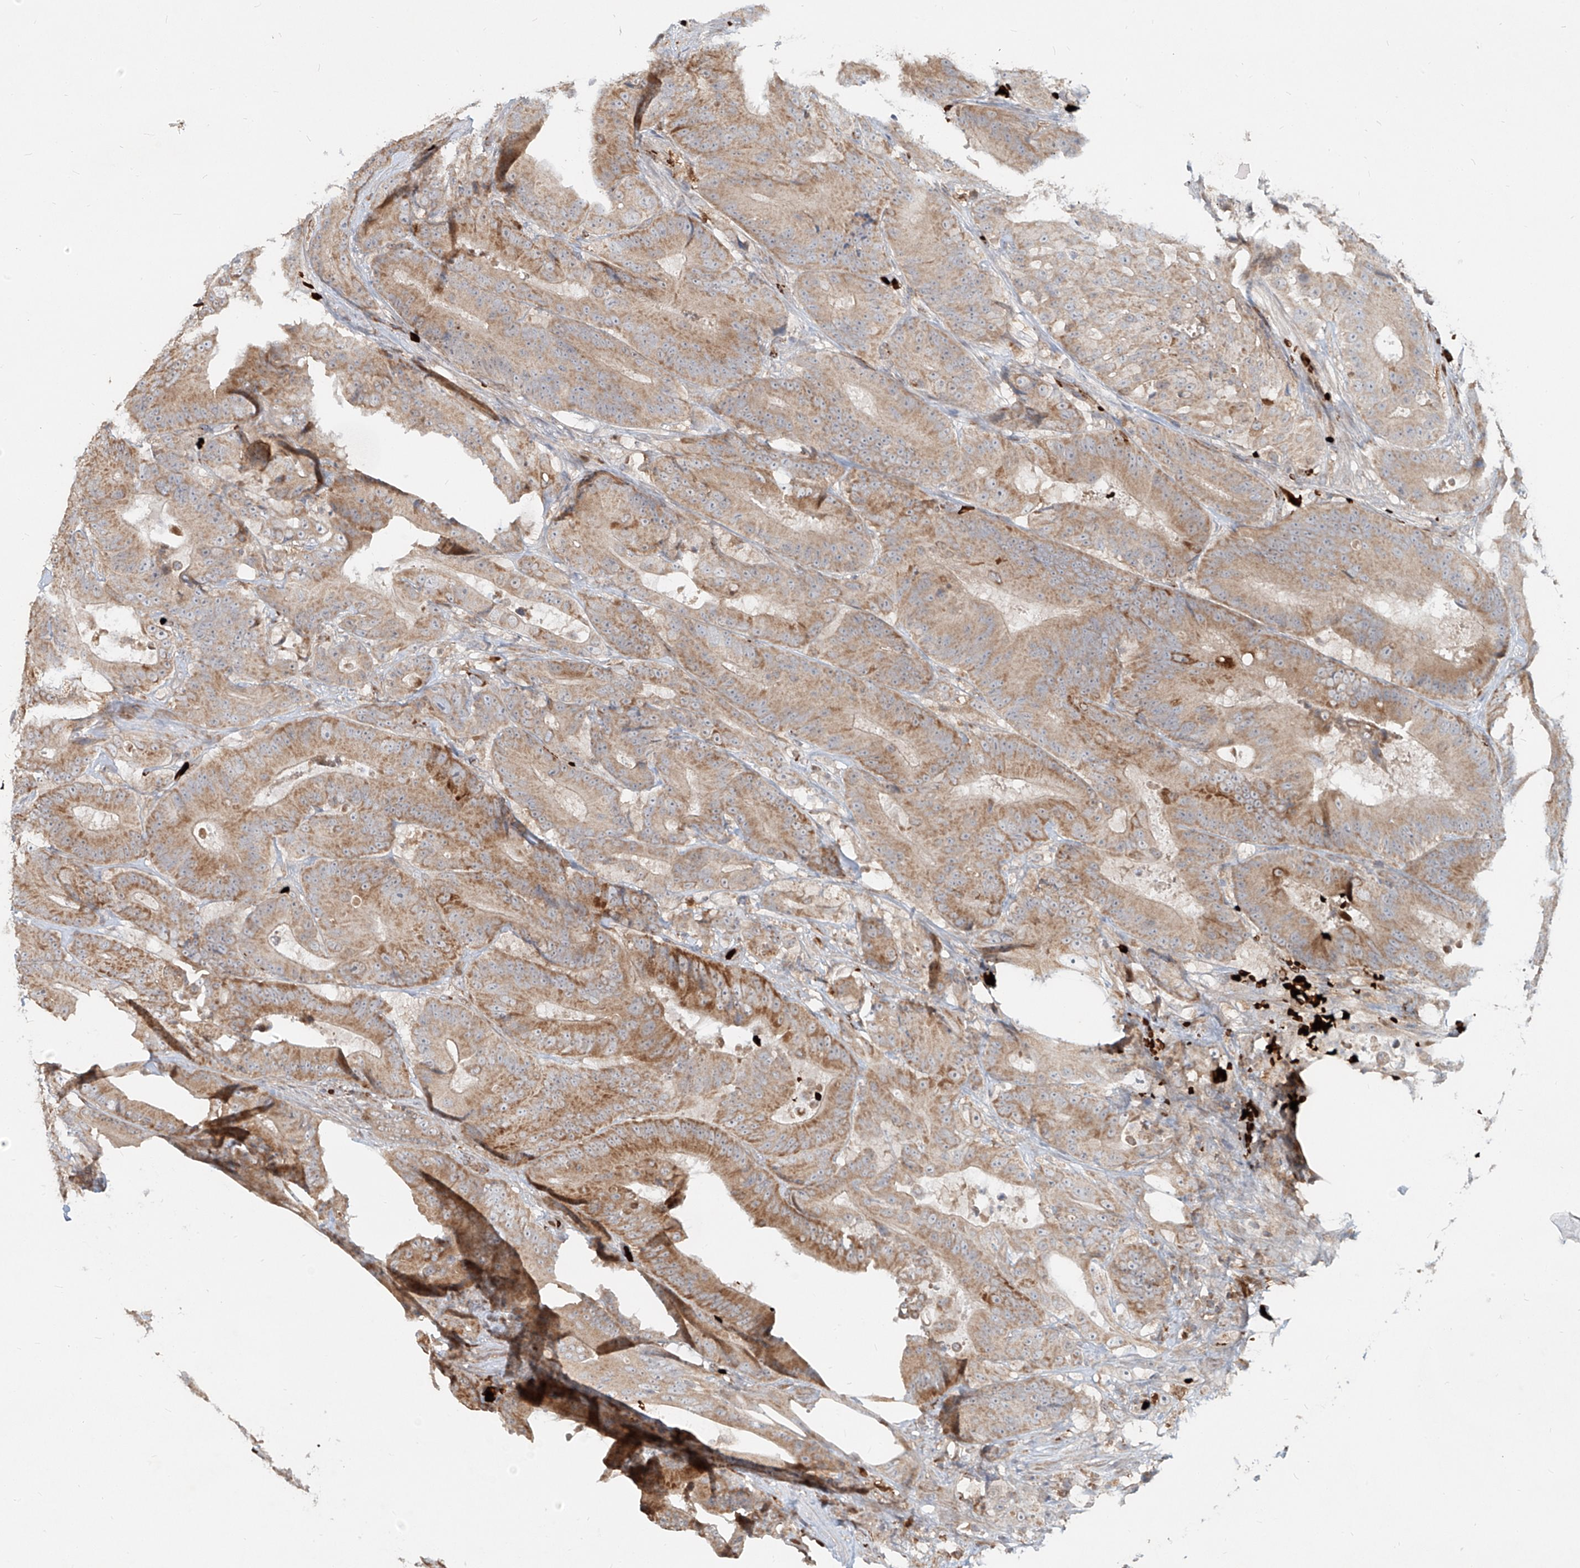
{"staining": {"intensity": "moderate", "quantity": ">75%", "location": "cytoplasmic/membranous"}, "tissue": "colorectal cancer", "cell_type": "Tumor cells", "image_type": "cancer", "snomed": [{"axis": "morphology", "description": "Adenocarcinoma, NOS"}, {"axis": "topography", "description": "Colon"}], "caption": "High-power microscopy captured an immunohistochemistry (IHC) histopathology image of colorectal adenocarcinoma, revealing moderate cytoplasmic/membranous staining in approximately >75% of tumor cells.", "gene": "FGD2", "patient": {"sex": "male", "age": 83}}